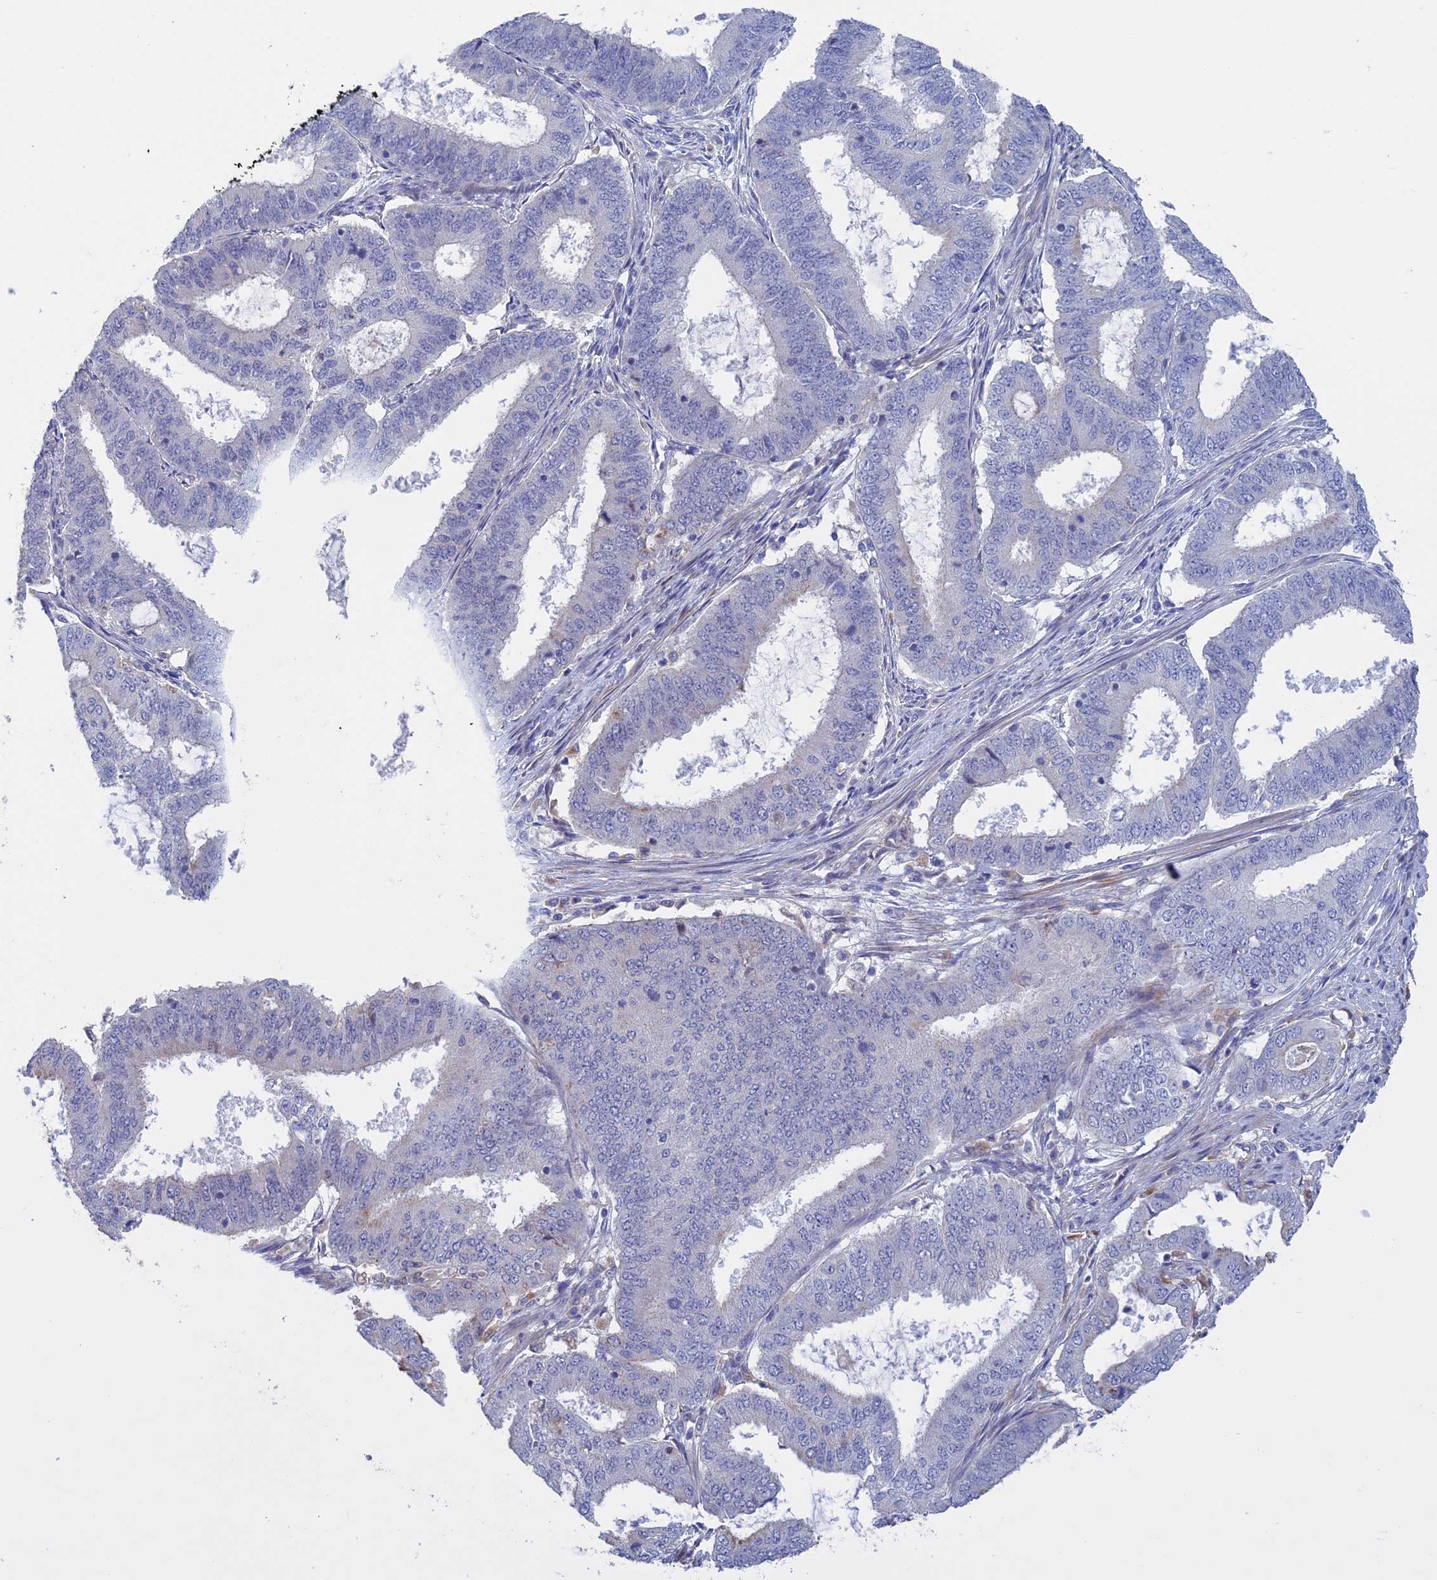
{"staining": {"intensity": "negative", "quantity": "none", "location": "none"}, "tissue": "endometrial cancer", "cell_type": "Tumor cells", "image_type": "cancer", "snomed": [{"axis": "morphology", "description": "Adenocarcinoma, NOS"}, {"axis": "topography", "description": "Endometrium"}], "caption": "DAB (3,3'-diaminobenzidine) immunohistochemical staining of adenocarcinoma (endometrial) reveals no significant expression in tumor cells. The staining was performed using DAB (3,3'-diaminobenzidine) to visualize the protein expression in brown, while the nuclei were stained in blue with hematoxylin (Magnification: 20x).", "gene": "SLC2A6", "patient": {"sex": "female", "age": 51}}